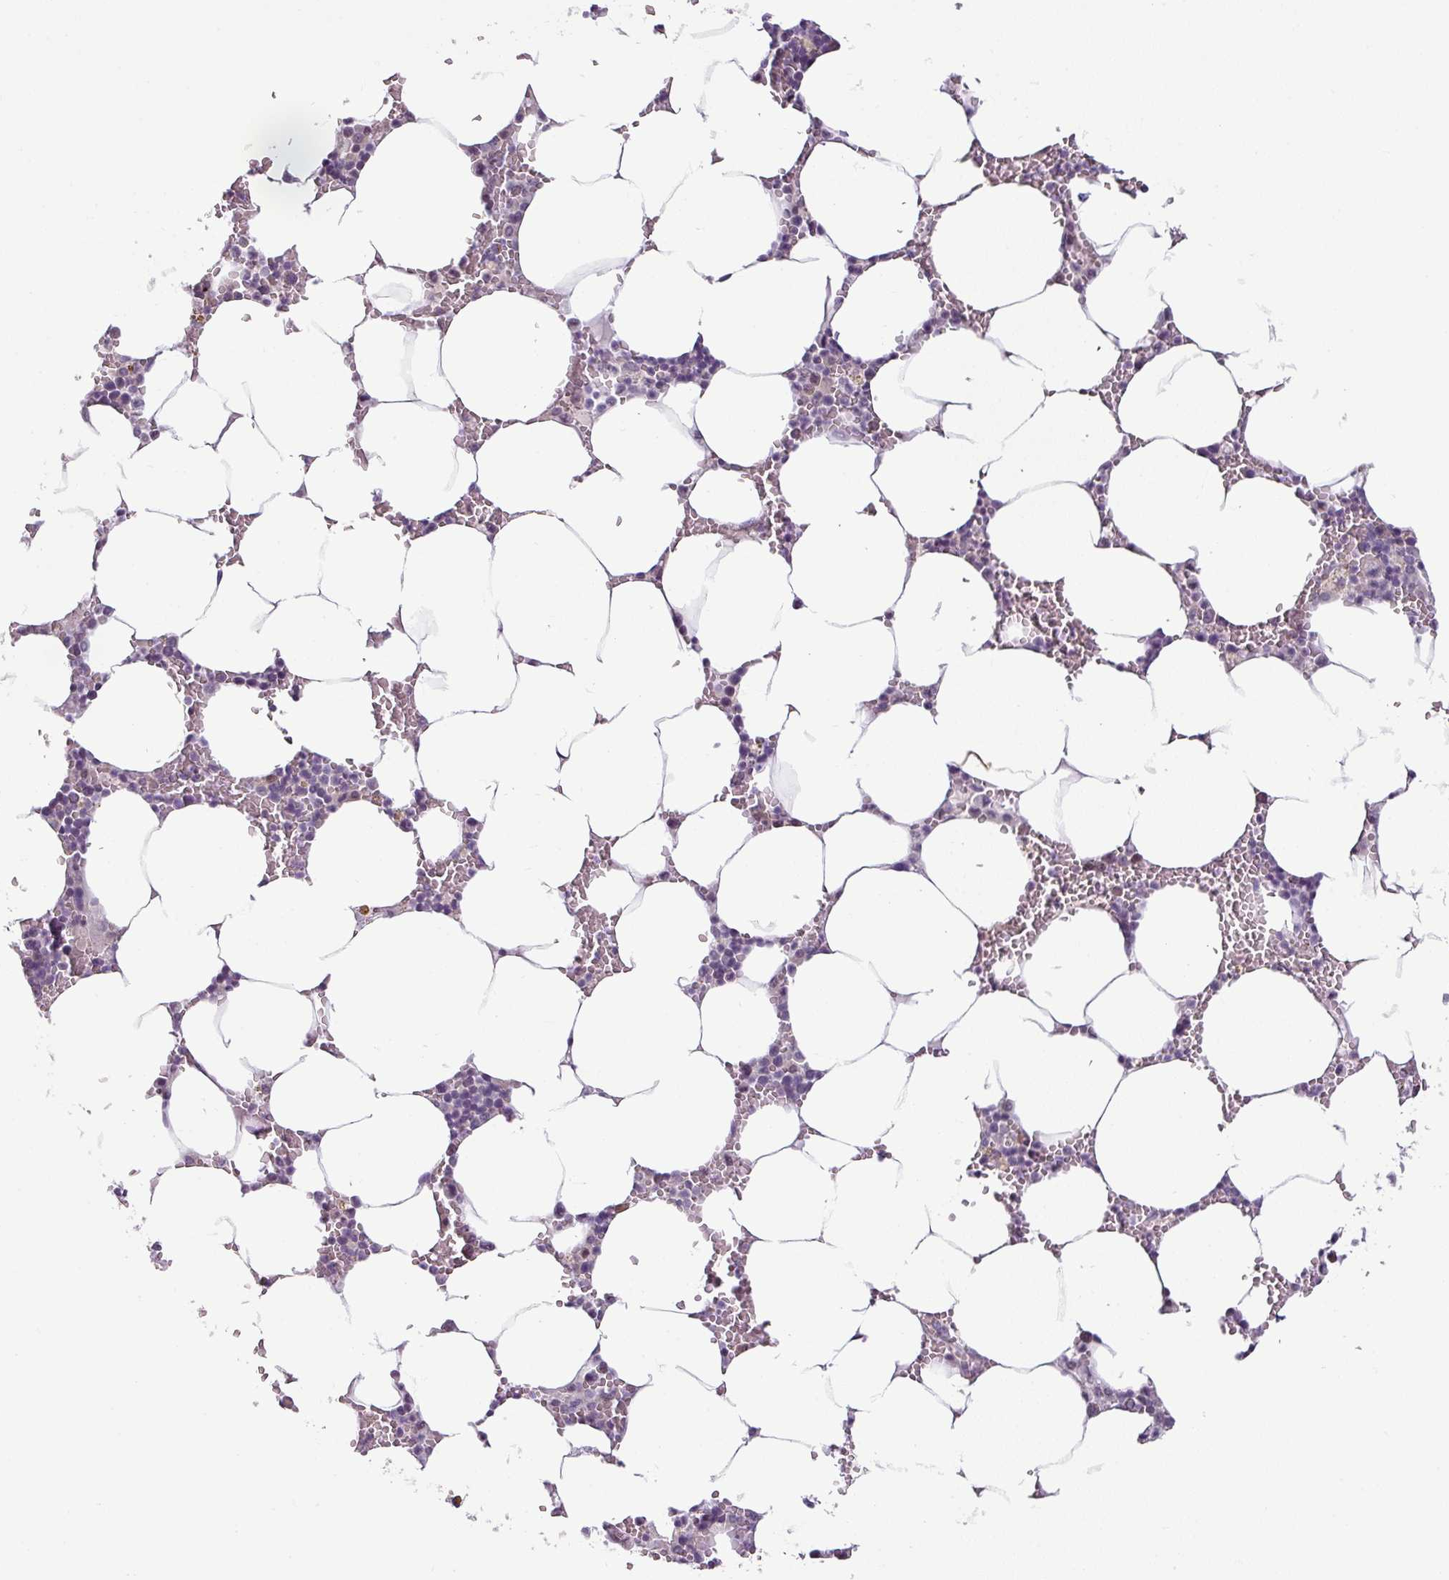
{"staining": {"intensity": "negative", "quantity": "none", "location": "none"}, "tissue": "bone marrow", "cell_type": "Hematopoietic cells", "image_type": "normal", "snomed": [{"axis": "morphology", "description": "Normal tissue, NOS"}, {"axis": "topography", "description": "Bone marrow"}], "caption": "This is an IHC histopathology image of normal bone marrow. There is no positivity in hematopoietic cells.", "gene": "OR52D1", "patient": {"sex": "male", "age": 70}}